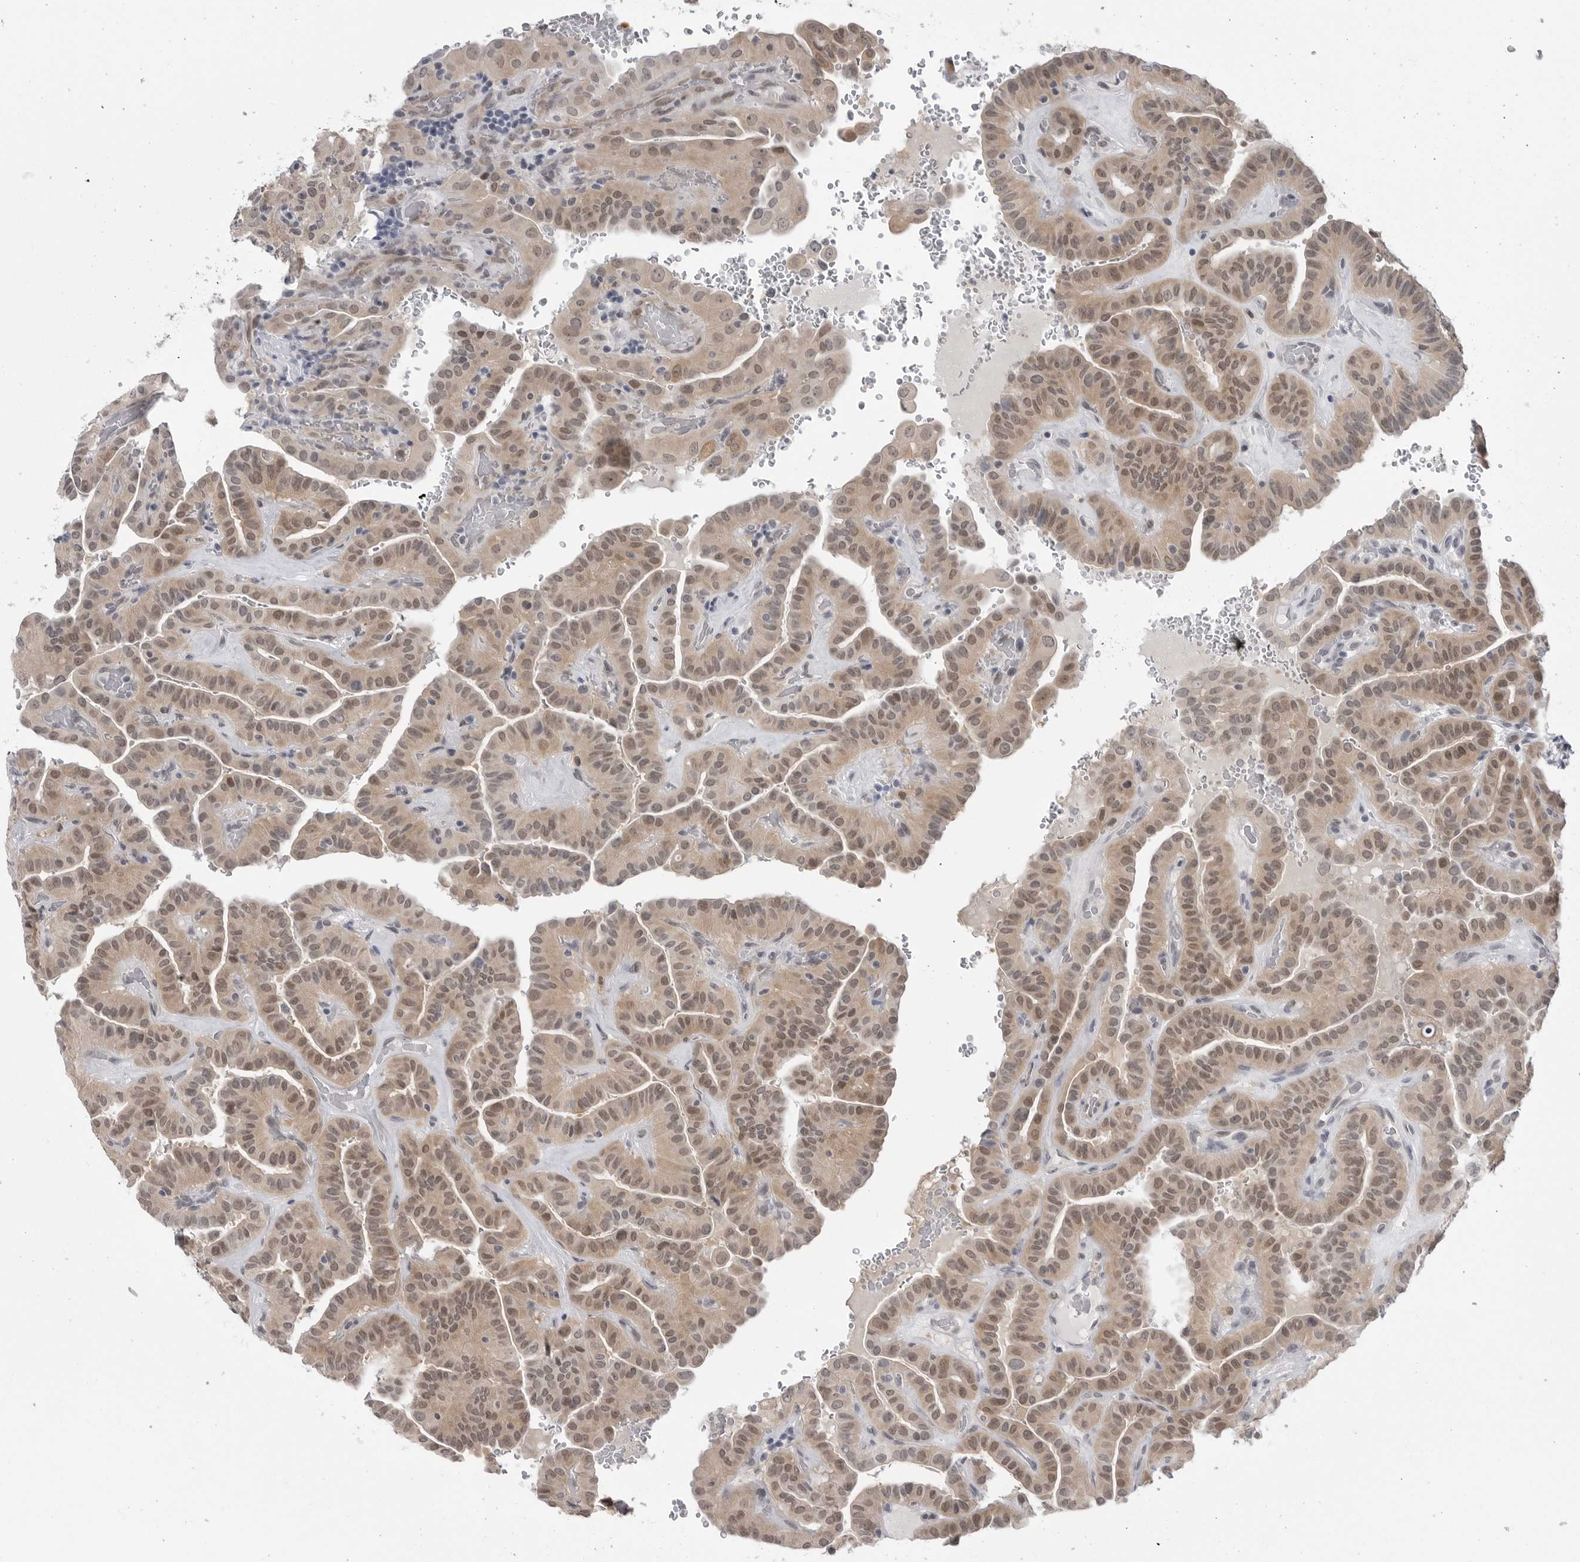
{"staining": {"intensity": "weak", "quantity": ">75%", "location": "cytoplasmic/membranous,nuclear"}, "tissue": "thyroid cancer", "cell_type": "Tumor cells", "image_type": "cancer", "snomed": [{"axis": "morphology", "description": "Papillary adenocarcinoma, NOS"}, {"axis": "topography", "description": "Thyroid gland"}], "caption": "Weak cytoplasmic/membranous and nuclear protein expression is seen in about >75% of tumor cells in thyroid papillary adenocarcinoma.", "gene": "PNPO", "patient": {"sex": "male", "age": 77}}